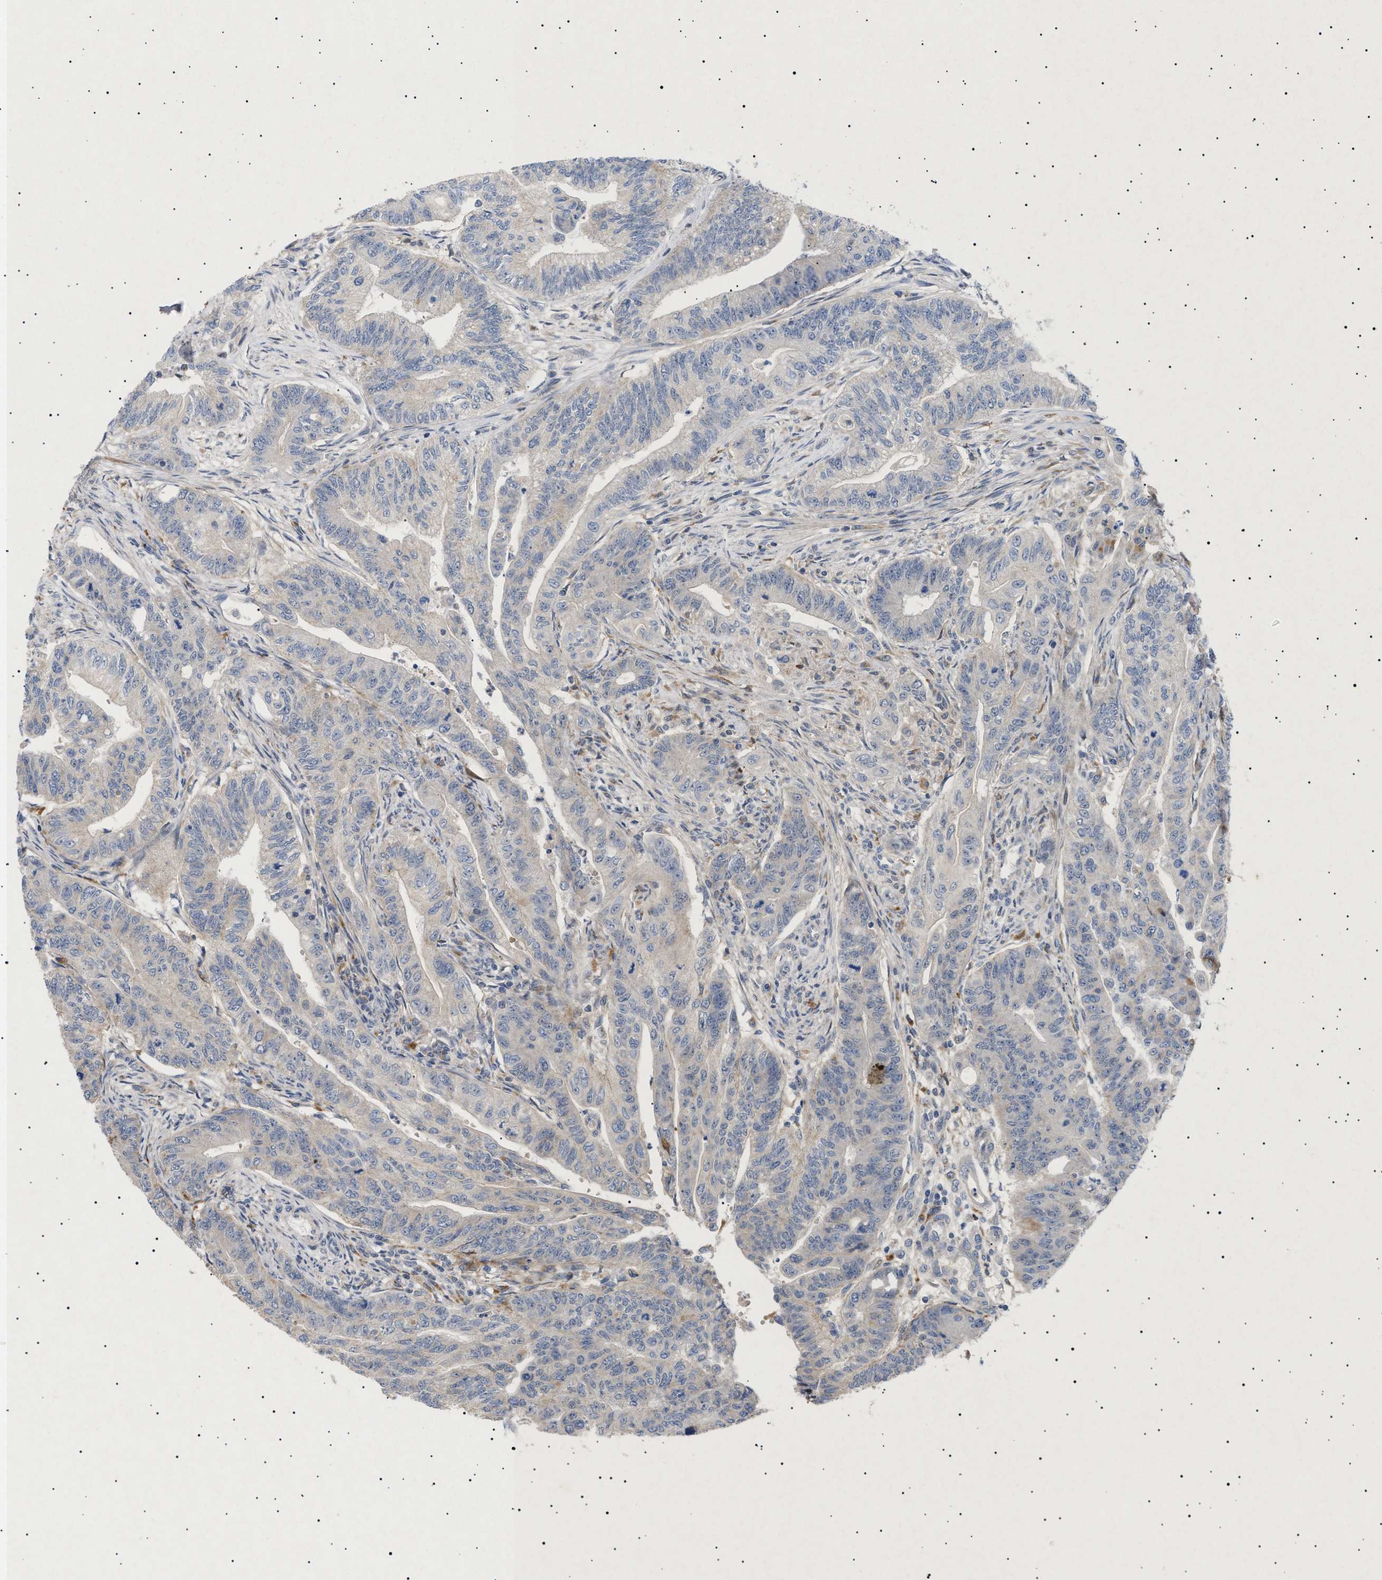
{"staining": {"intensity": "negative", "quantity": "none", "location": "none"}, "tissue": "colorectal cancer", "cell_type": "Tumor cells", "image_type": "cancer", "snomed": [{"axis": "morphology", "description": "Adenoma, NOS"}, {"axis": "morphology", "description": "Adenocarcinoma, NOS"}, {"axis": "topography", "description": "Colon"}], "caption": "There is no significant expression in tumor cells of colorectal adenocarcinoma.", "gene": "SIRT5", "patient": {"sex": "male", "age": 79}}